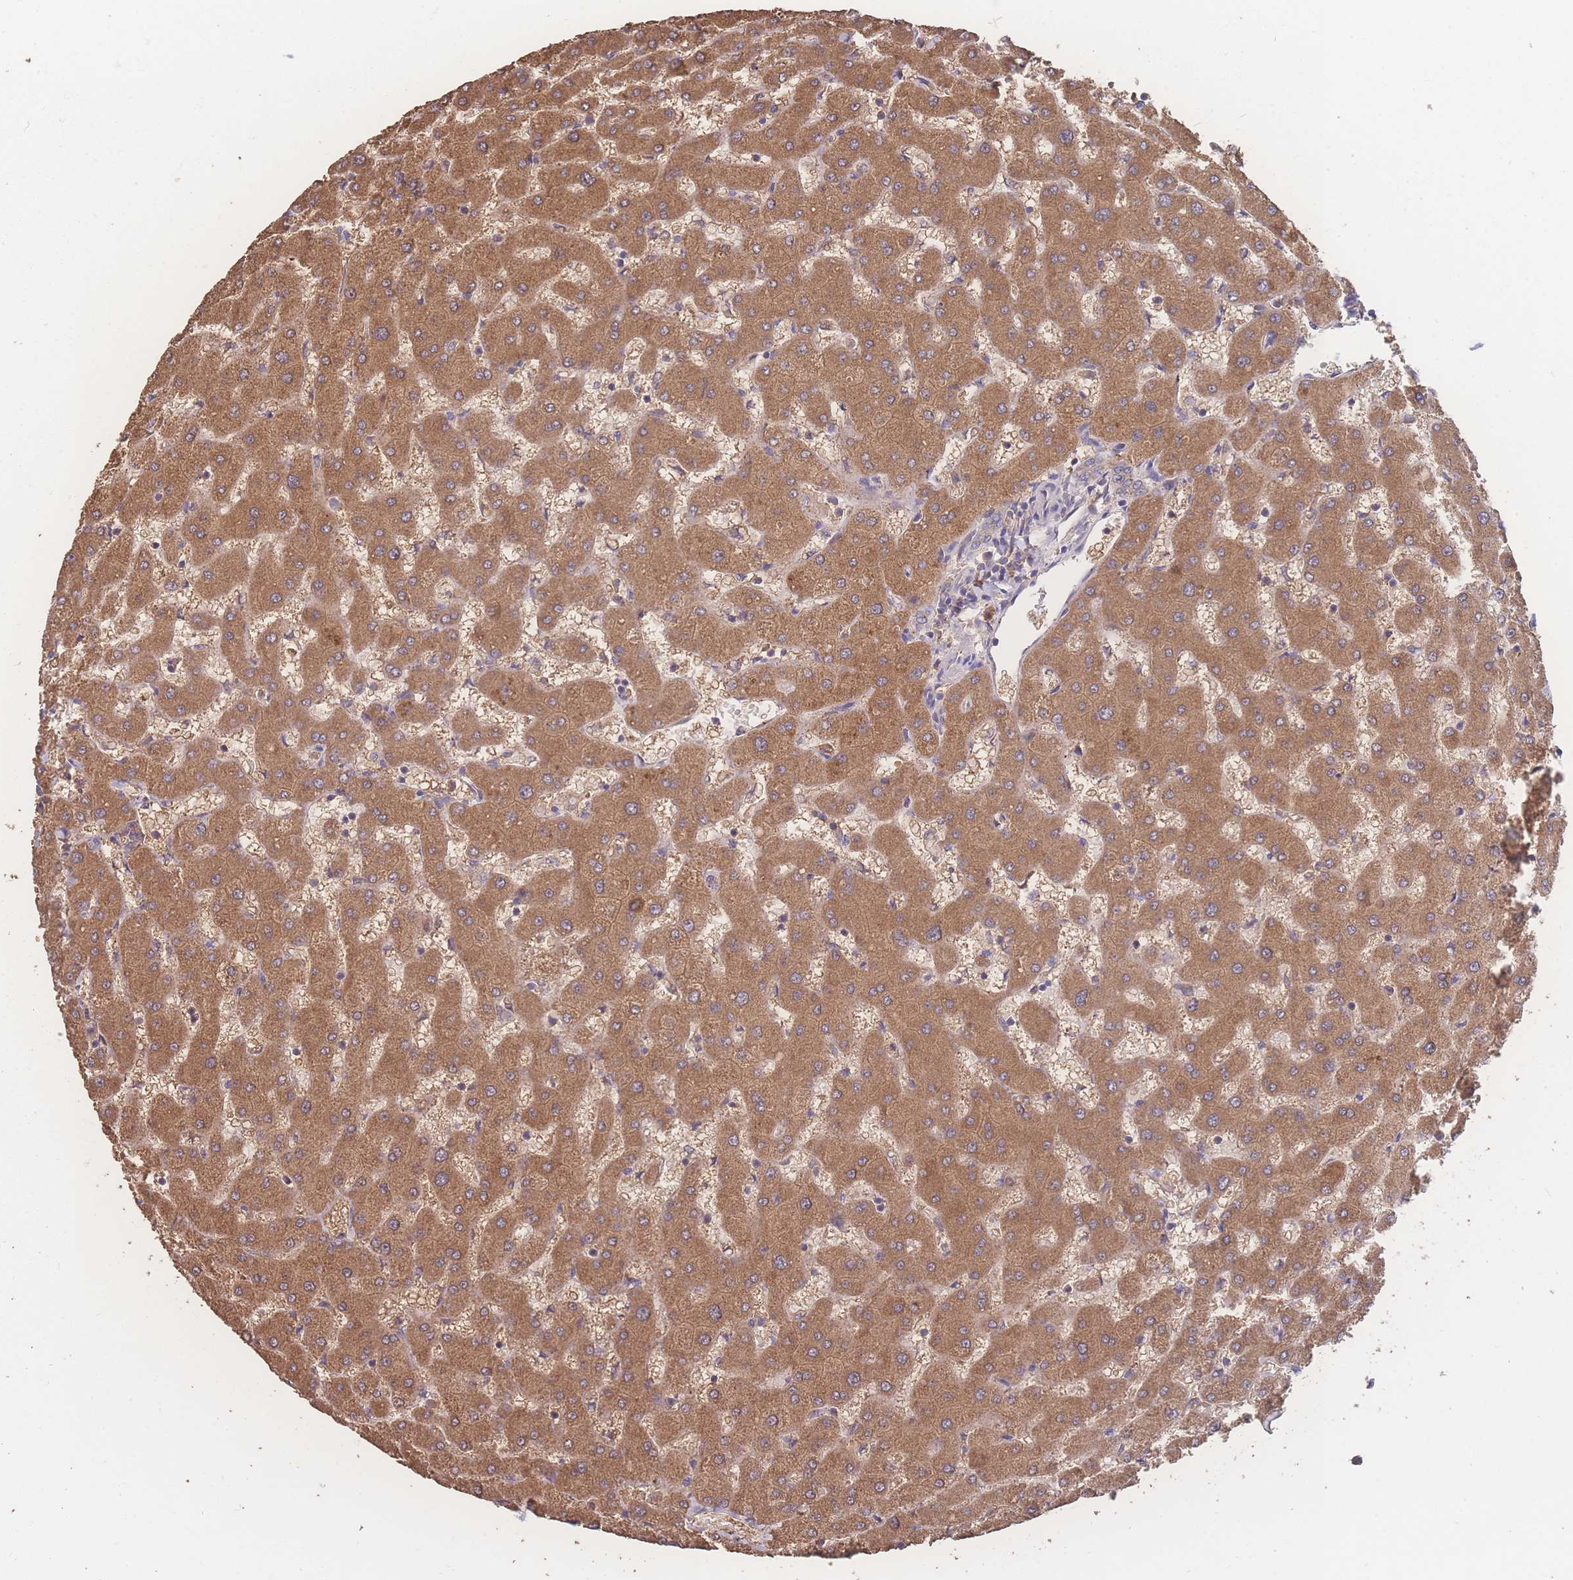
{"staining": {"intensity": "moderate", "quantity": ">75%", "location": "cytoplasmic/membranous"}, "tissue": "liver", "cell_type": "Cholangiocytes", "image_type": "normal", "snomed": [{"axis": "morphology", "description": "Normal tissue, NOS"}, {"axis": "topography", "description": "Liver"}], "caption": "Cholangiocytes display moderate cytoplasmic/membranous expression in approximately >75% of cells in unremarkable liver.", "gene": "ATXN10", "patient": {"sex": "female", "age": 63}}